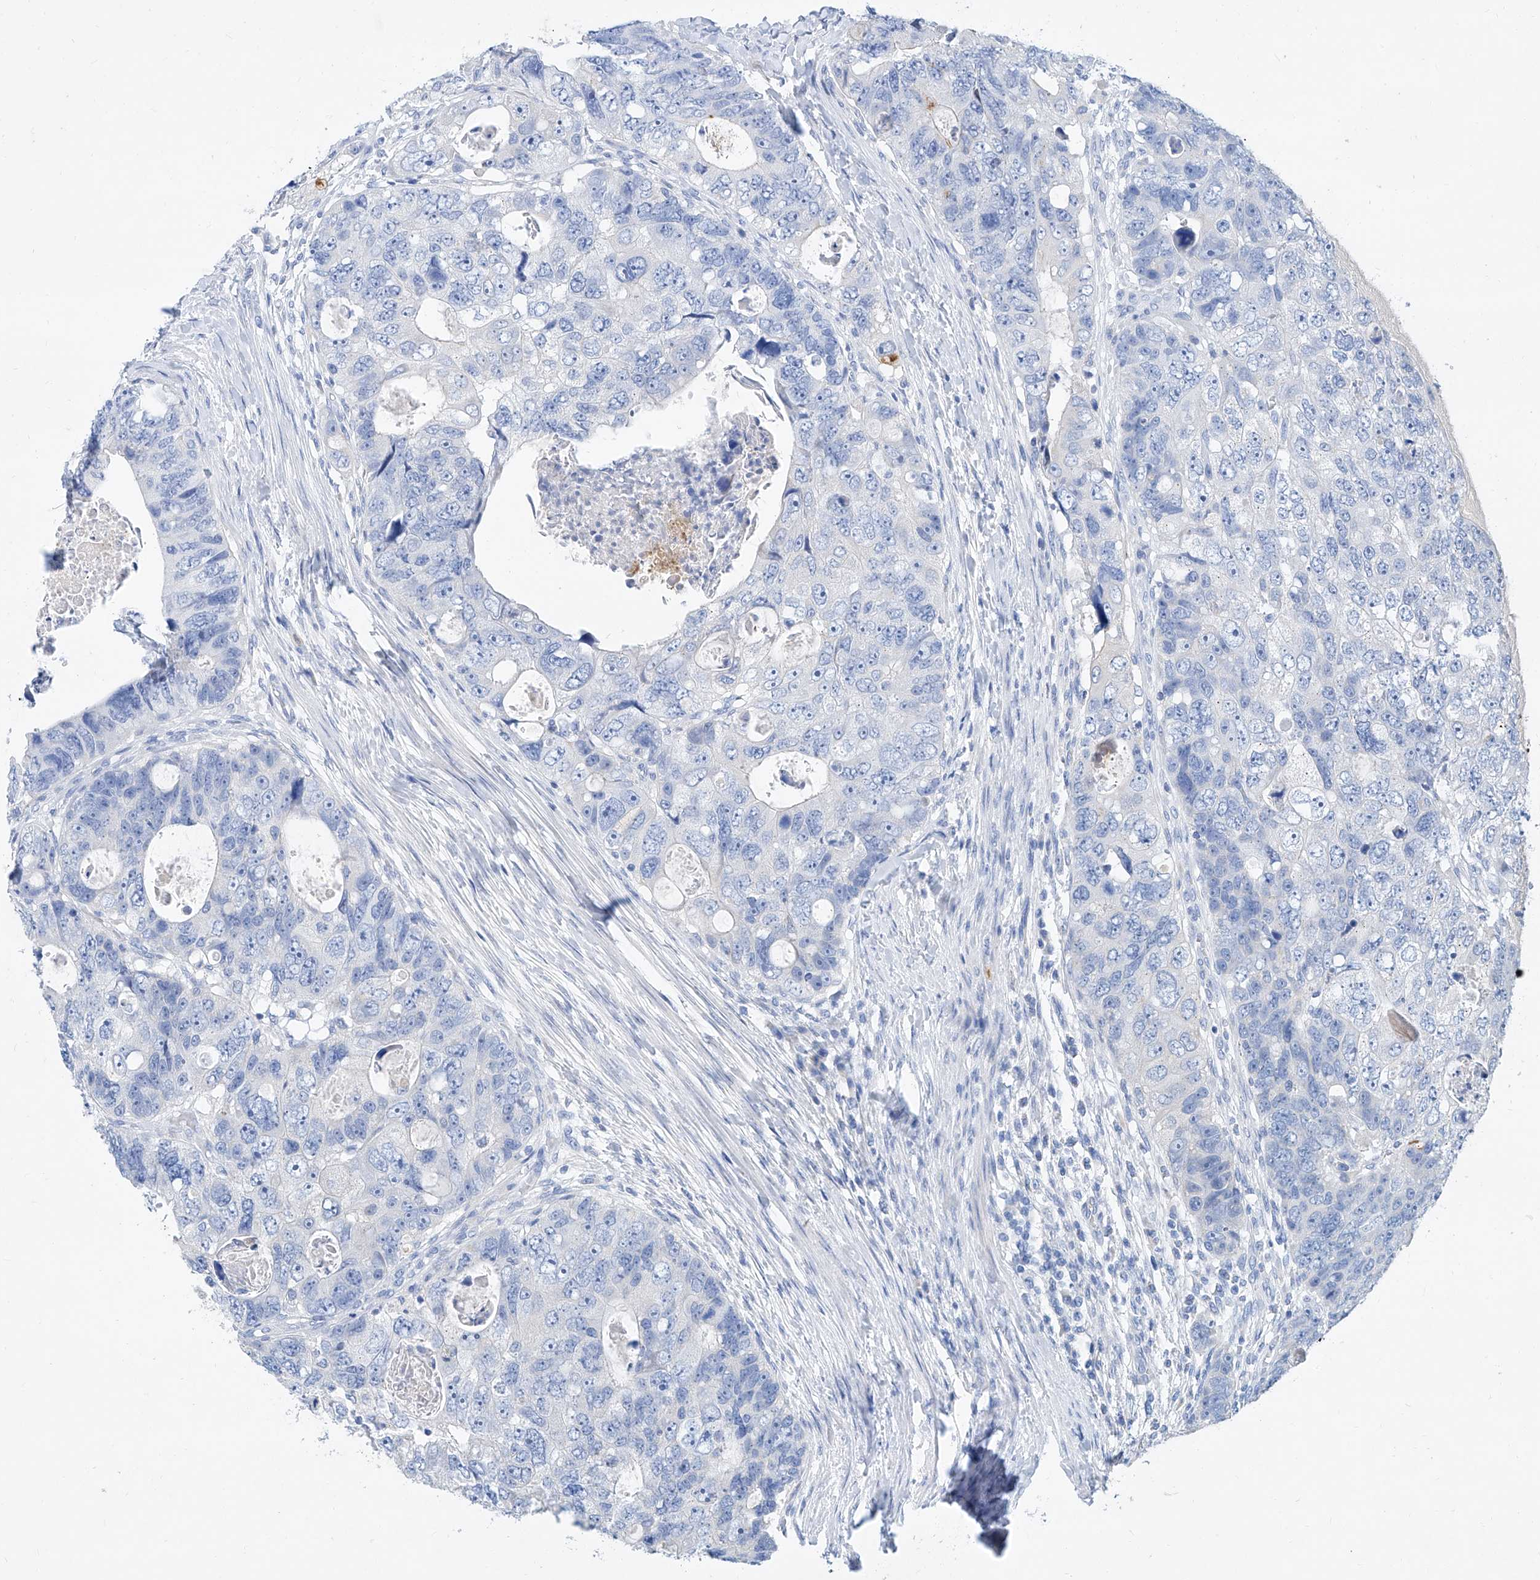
{"staining": {"intensity": "negative", "quantity": "none", "location": "none"}, "tissue": "colorectal cancer", "cell_type": "Tumor cells", "image_type": "cancer", "snomed": [{"axis": "morphology", "description": "Adenocarcinoma, NOS"}, {"axis": "topography", "description": "Rectum"}], "caption": "Immunohistochemistry micrograph of neoplastic tissue: colorectal cancer stained with DAB (3,3'-diaminobenzidine) reveals no significant protein expression in tumor cells.", "gene": "SLC25A29", "patient": {"sex": "male", "age": 59}}